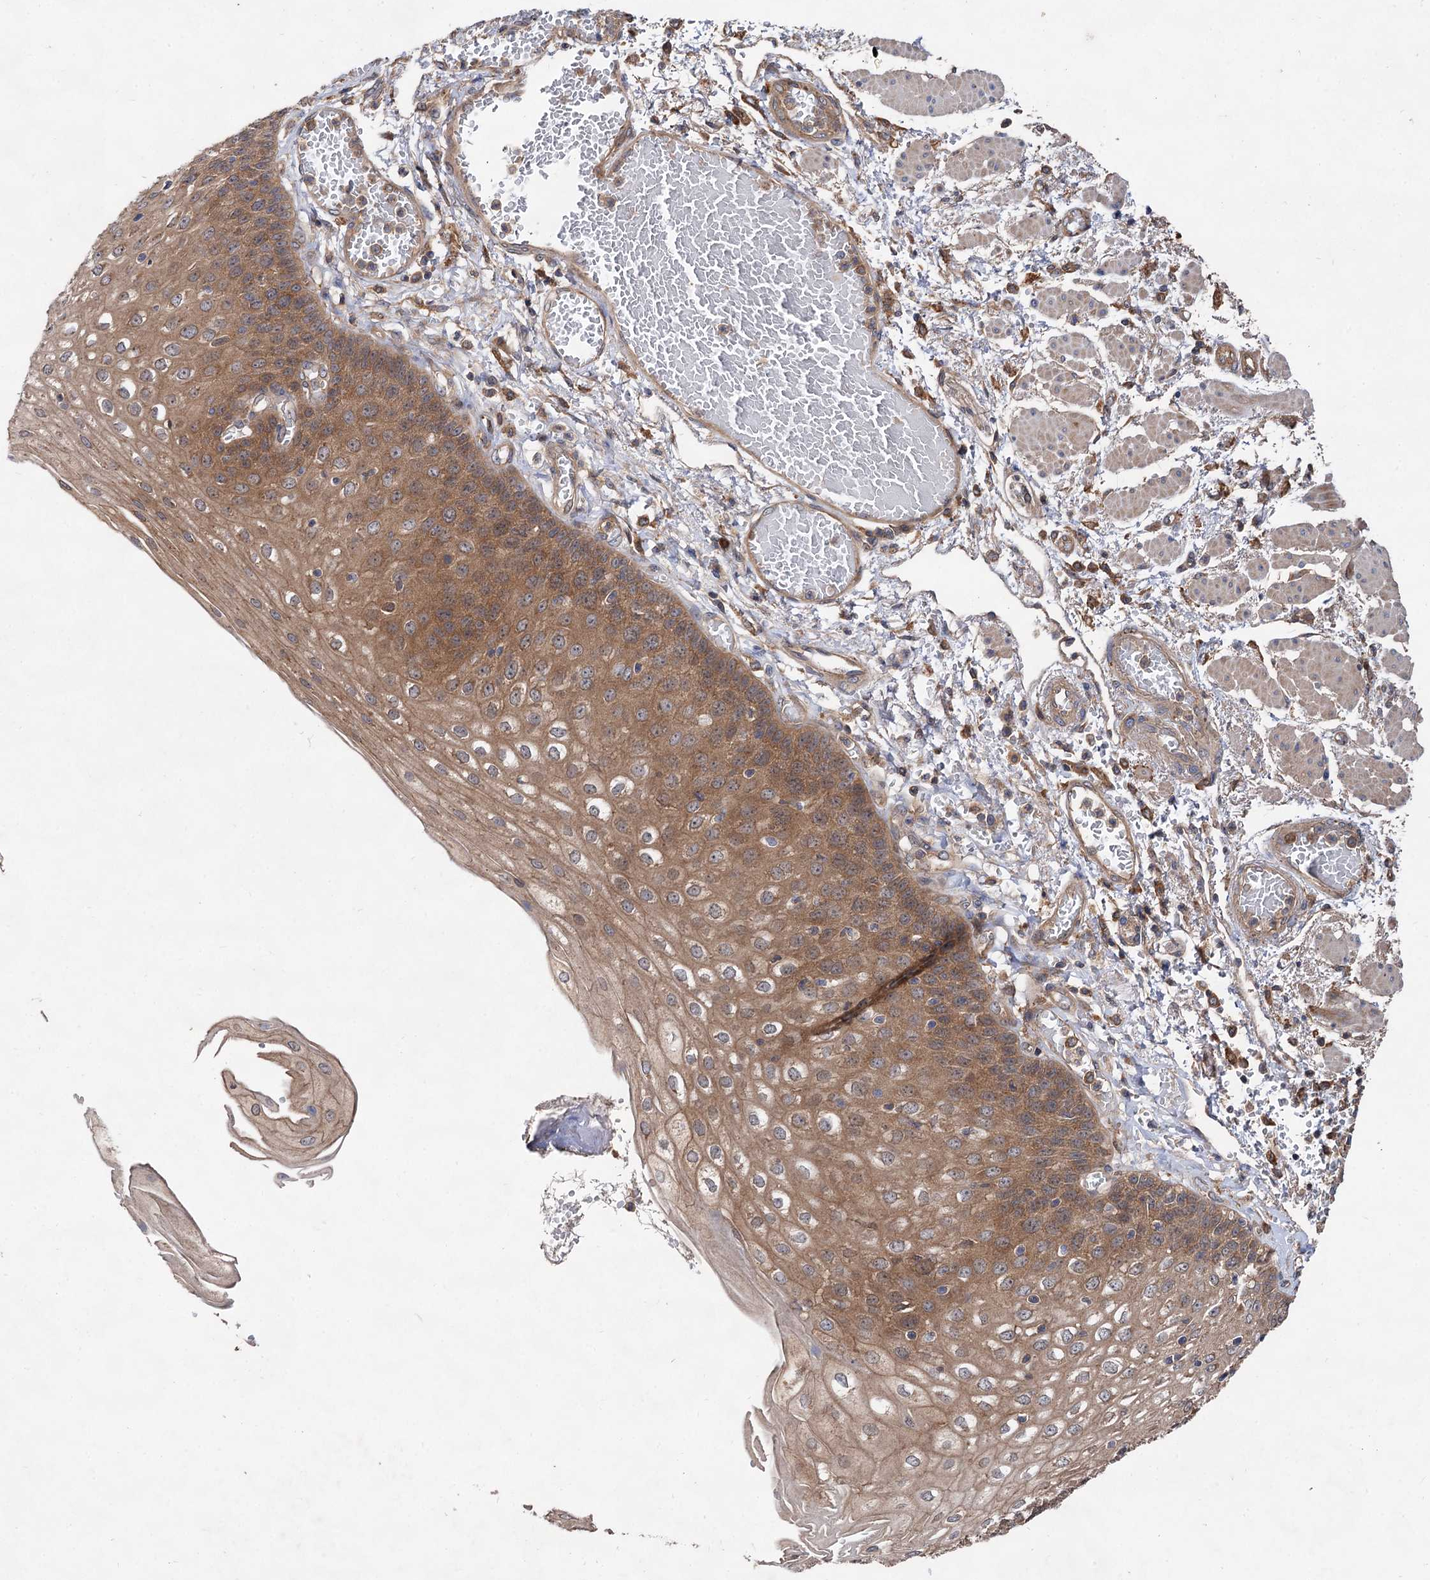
{"staining": {"intensity": "moderate", "quantity": ">75%", "location": "cytoplasmic/membranous"}, "tissue": "esophagus", "cell_type": "Squamous epithelial cells", "image_type": "normal", "snomed": [{"axis": "morphology", "description": "Normal tissue, NOS"}, {"axis": "topography", "description": "Esophagus"}], "caption": "Esophagus stained with IHC exhibits moderate cytoplasmic/membranous positivity in about >75% of squamous epithelial cells.", "gene": "VPS29", "patient": {"sex": "male", "age": 81}}